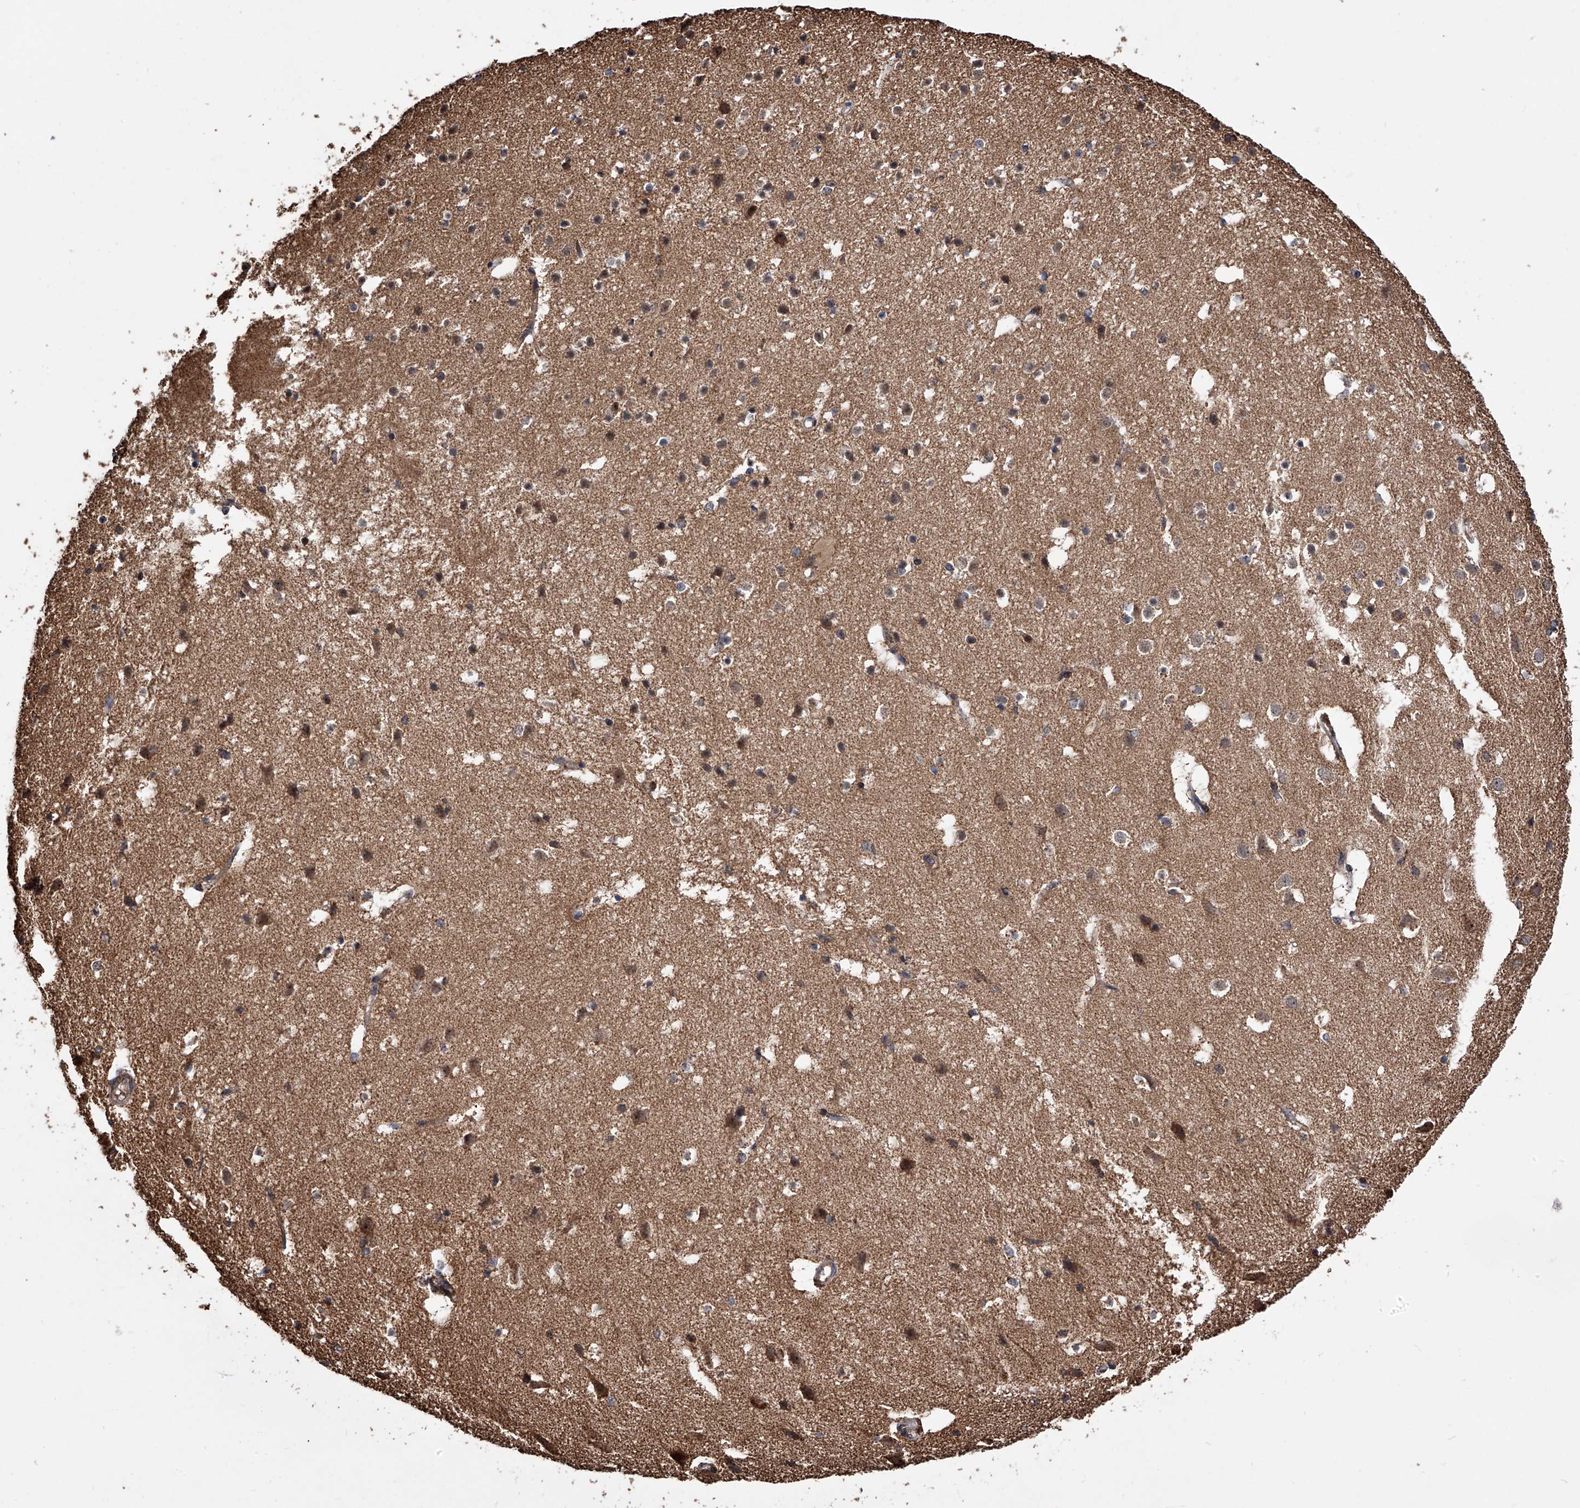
{"staining": {"intensity": "strong", "quantity": ">75%", "location": "cytoplasmic/membranous"}, "tissue": "cerebral cortex", "cell_type": "Endothelial cells", "image_type": "normal", "snomed": [{"axis": "morphology", "description": "Normal tissue, NOS"}, {"axis": "topography", "description": "Cerebral cortex"}], "caption": "Immunohistochemical staining of benign cerebral cortex reveals strong cytoplasmic/membranous protein positivity in about >75% of endothelial cells. (DAB (3,3'-diaminobenzidine) IHC with brightfield microscopy, high magnification).", "gene": "SMPDL3A", "patient": {"sex": "male", "age": 54}}